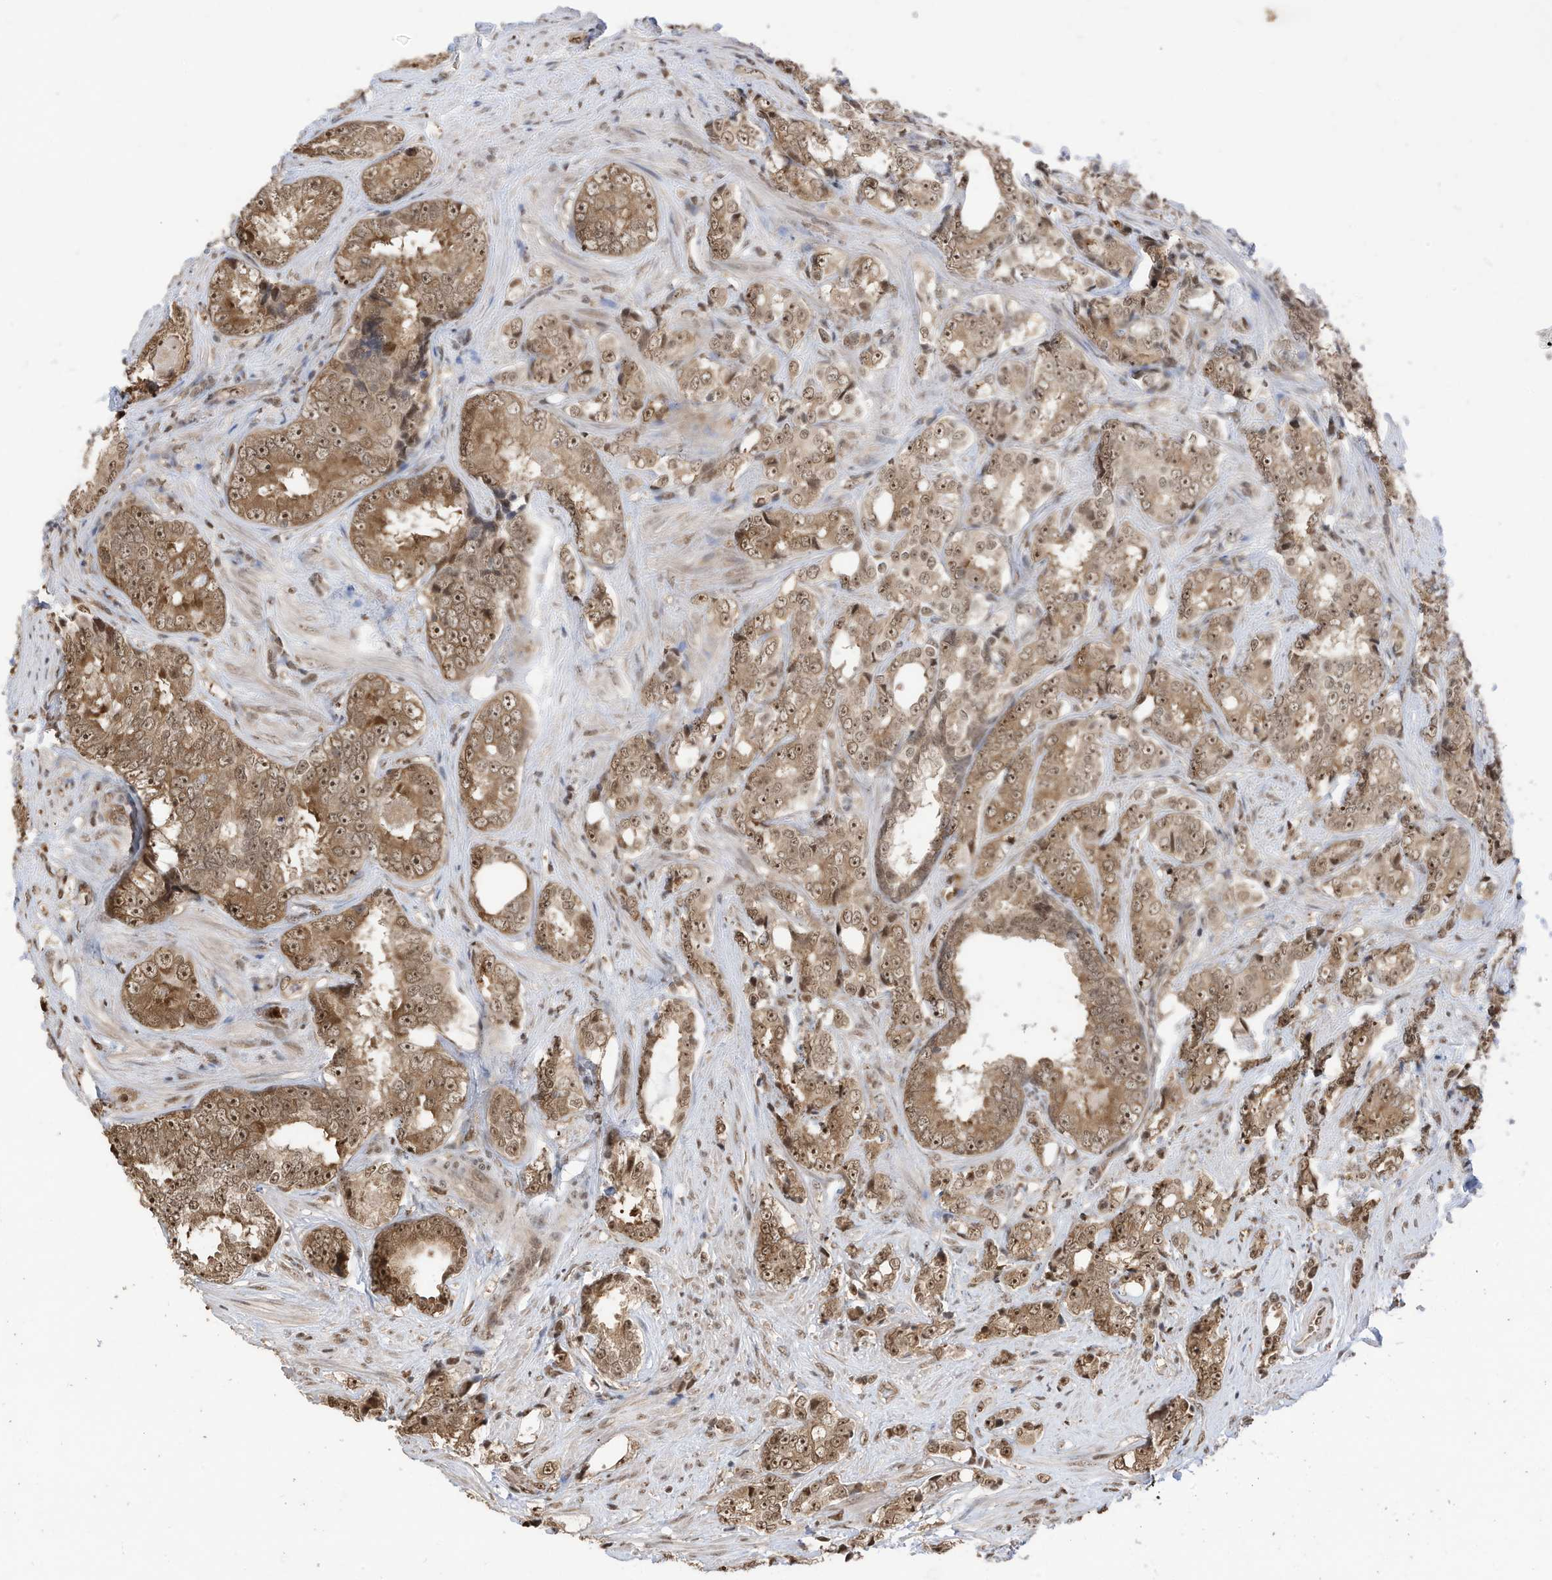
{"staining": {"intensity": "moderate", "quantity": ">75%", "location": "cytoplasmic/membranous,nuclear"}, "tissue": "prostate cancer", "cell_type": "Tumor cells", "image_type": "cancer", "snomed": [{"axis": "morphology", "description": "Adenocarcinoma, High grade"}, {"axis": "topography", "description": "Prostate"}], "caption": "A brown stain highlights moderate cytoplasmic/membranous and nuclear positivity of a protein in prostate high-grade adenocarcinoma tumor cells.", "gene": "ZNF195", "patient": {"sex": "male", "age": 66}}